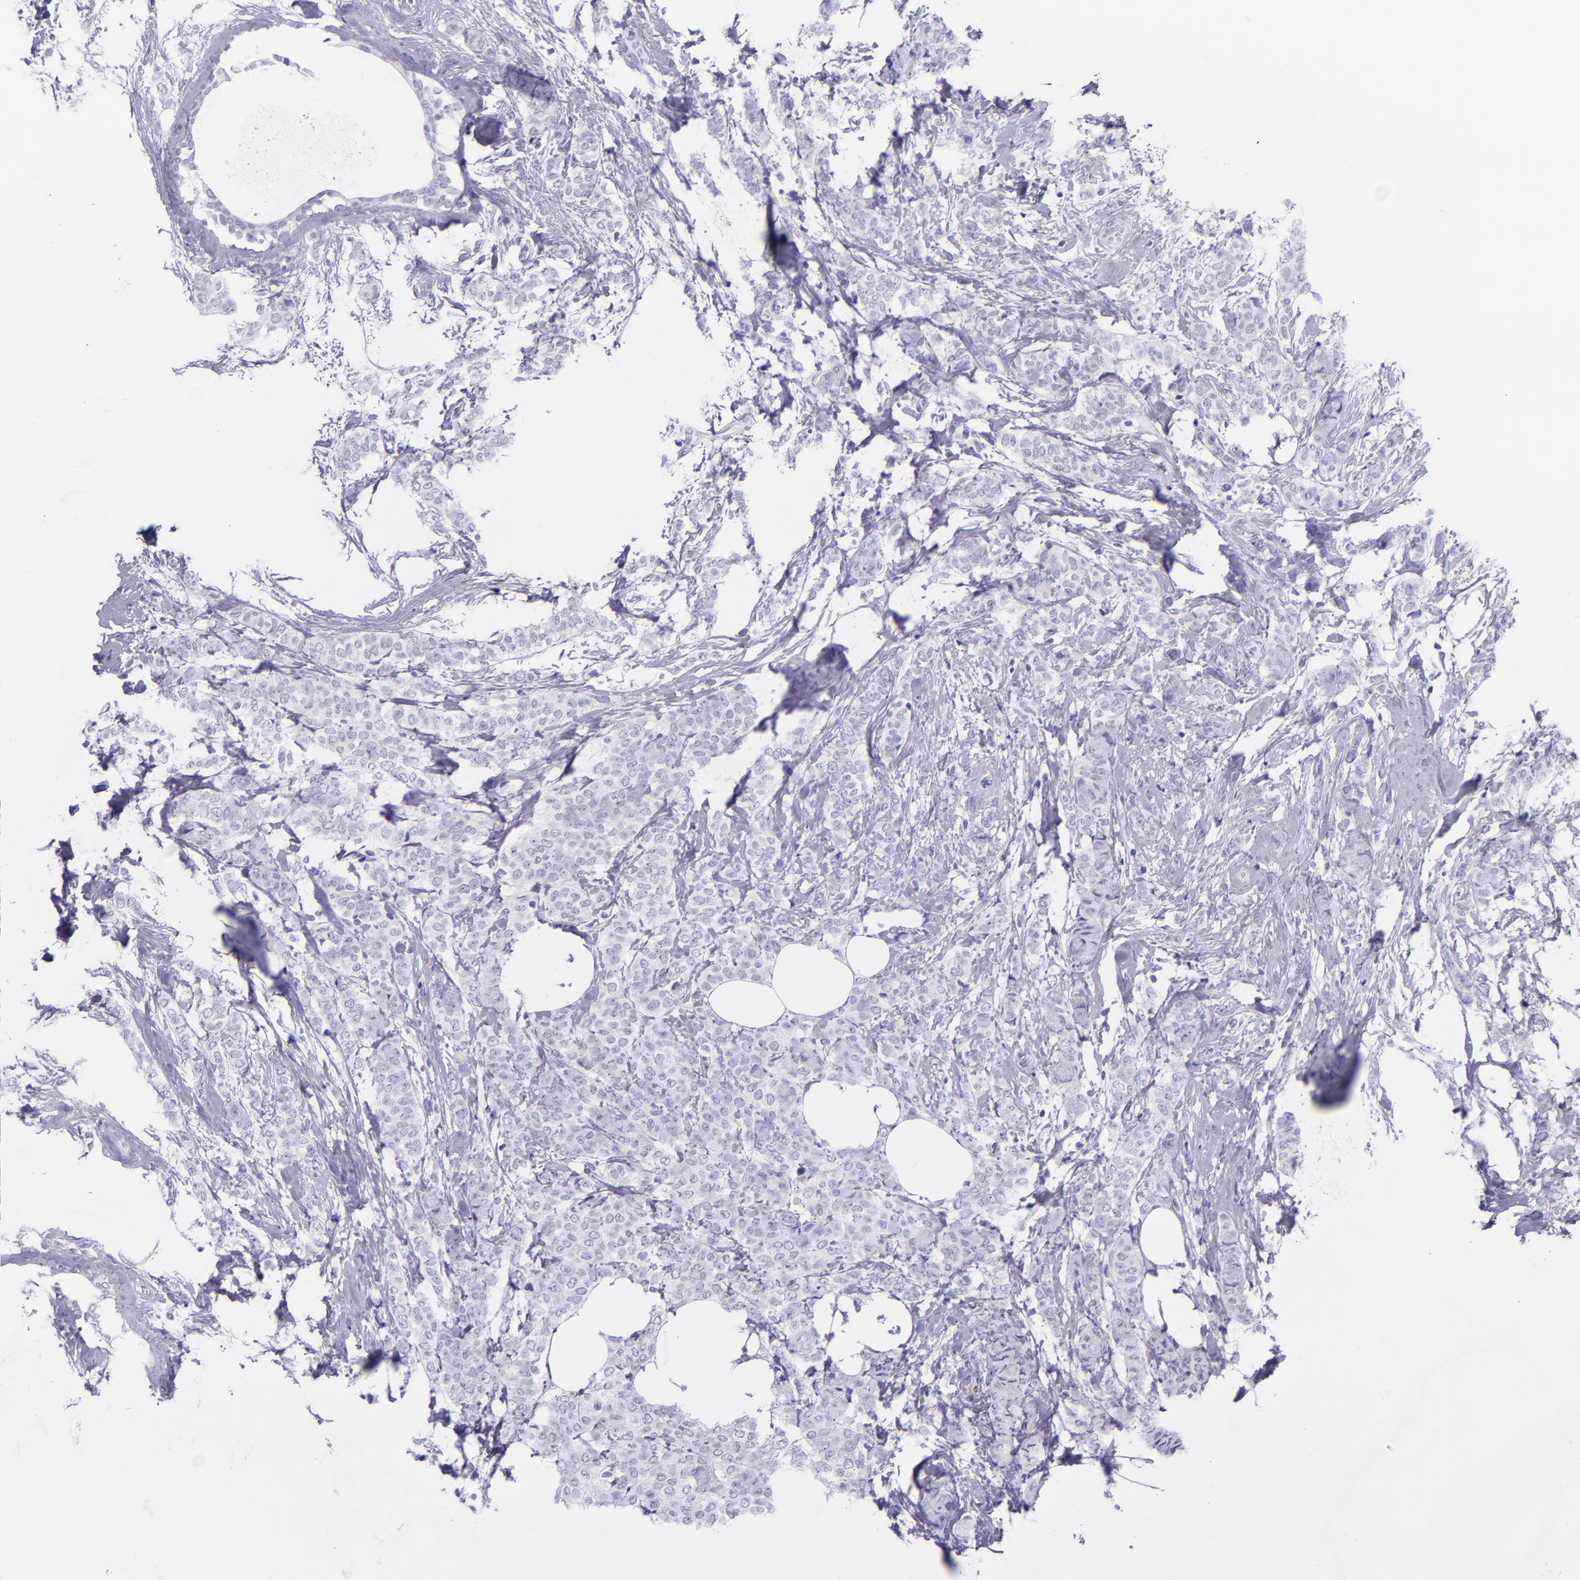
{"staining": {"intensity": "negative", "quantity": "none", "location": "none"}, "tissue": "breast cancer", "cell_type": "Tumor cells", "image_type": "cancer", "snomed": [{"axis": "morphology", "description": "Lobular carcinoma"}, {"axis": "topography", "description": "Breast"}], "caption": "Immunohistochemical staining of human breast cancer demonstrates no significant expression in tumor cells.", "gene": "SELE", "patient": {"sex": "female", "age": 60}}